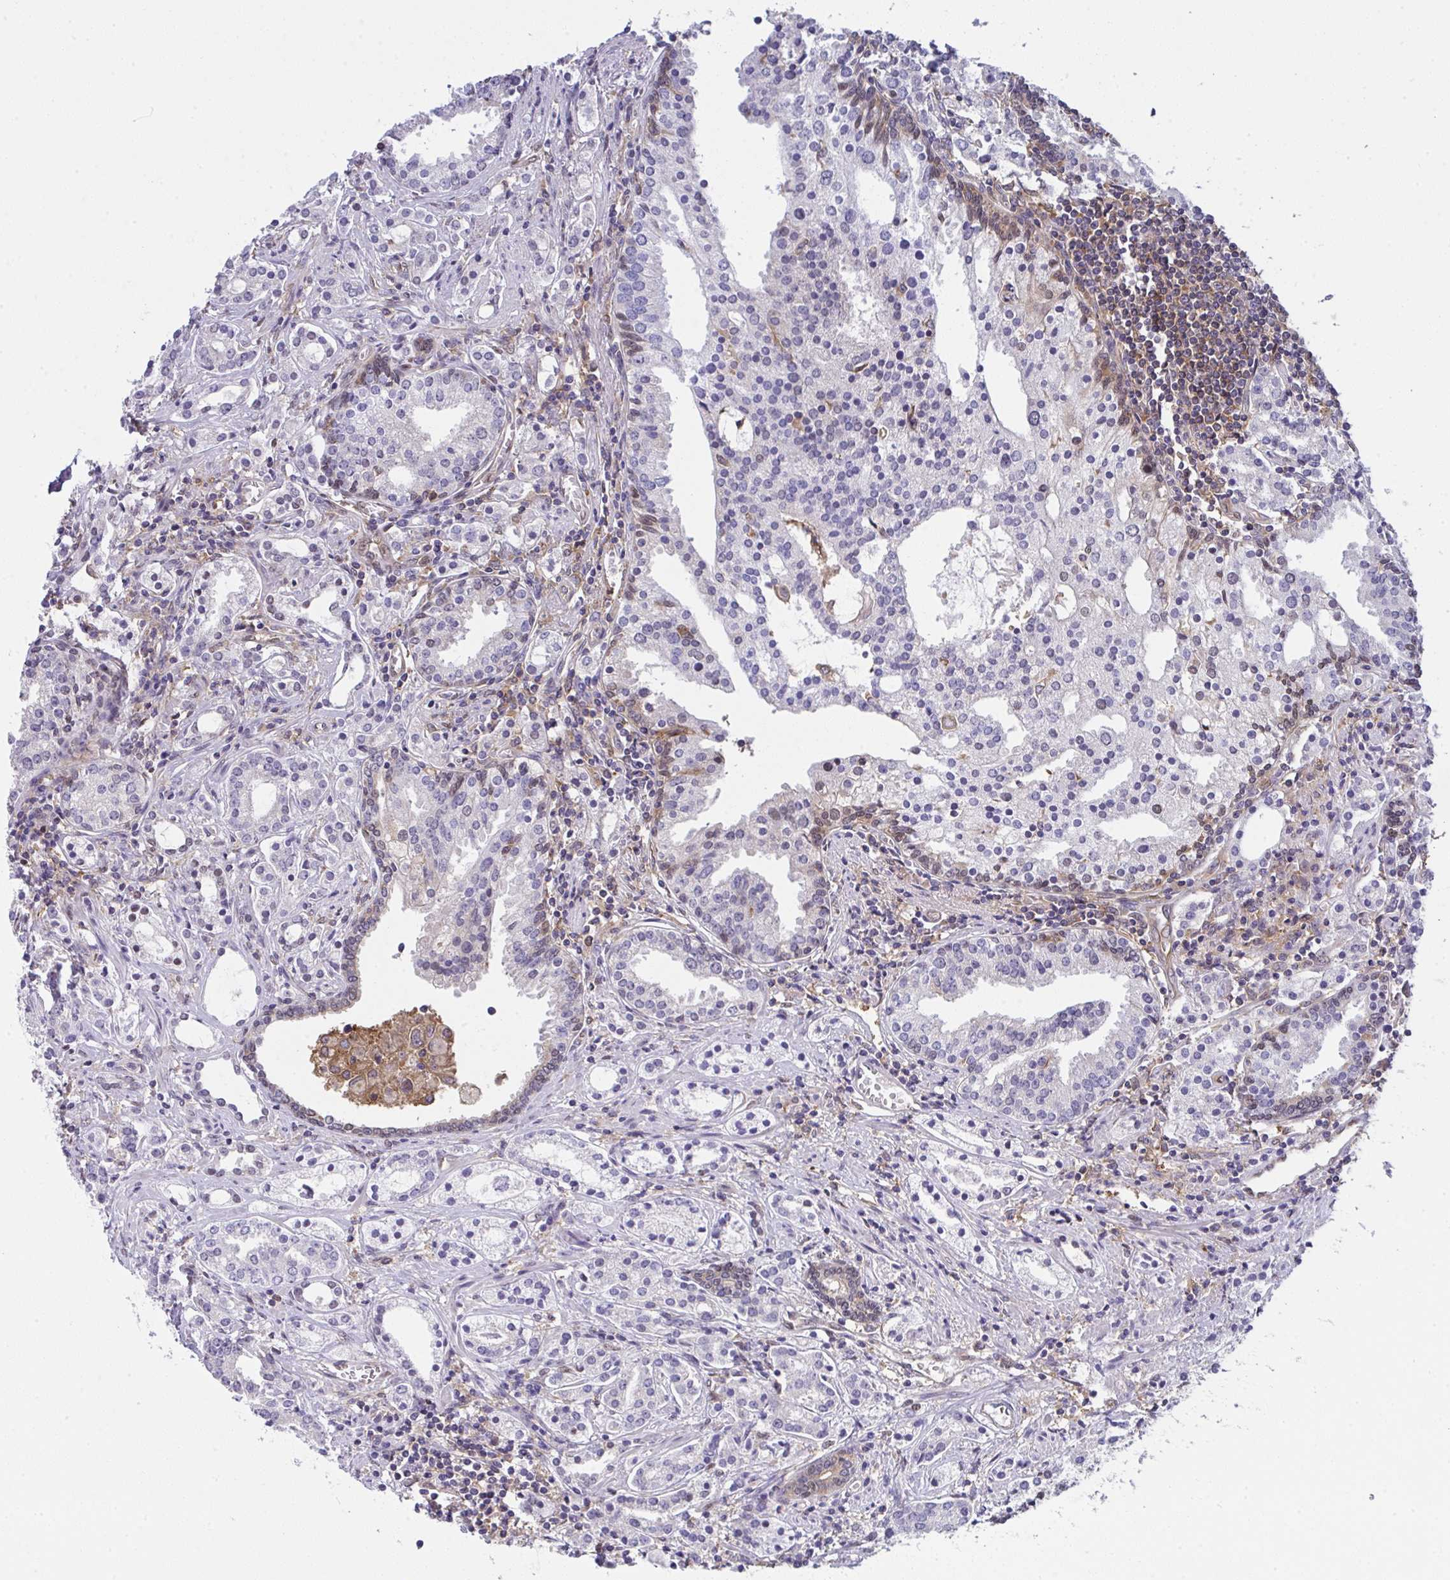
{"staining": {"intensity": "negative", "quantity": "none", "location": "none"}, "tissue": "prostate cancer", "cell_type": "Tumor cells", "image_type": "cancer", "snomed": [{"axis": "morphology", "description": "Adenocarcinoma, Medium grade"}, {"axis": "topography", "description": "Prostate"}], "caption": "Immunohistochemical staining of prostate cancer (medium-grade adenocarcinoma) exhibits no significant staining in tumor cells.", "gene": "ALDH16A1", "patient": {"sex": "male", "age": 57}}